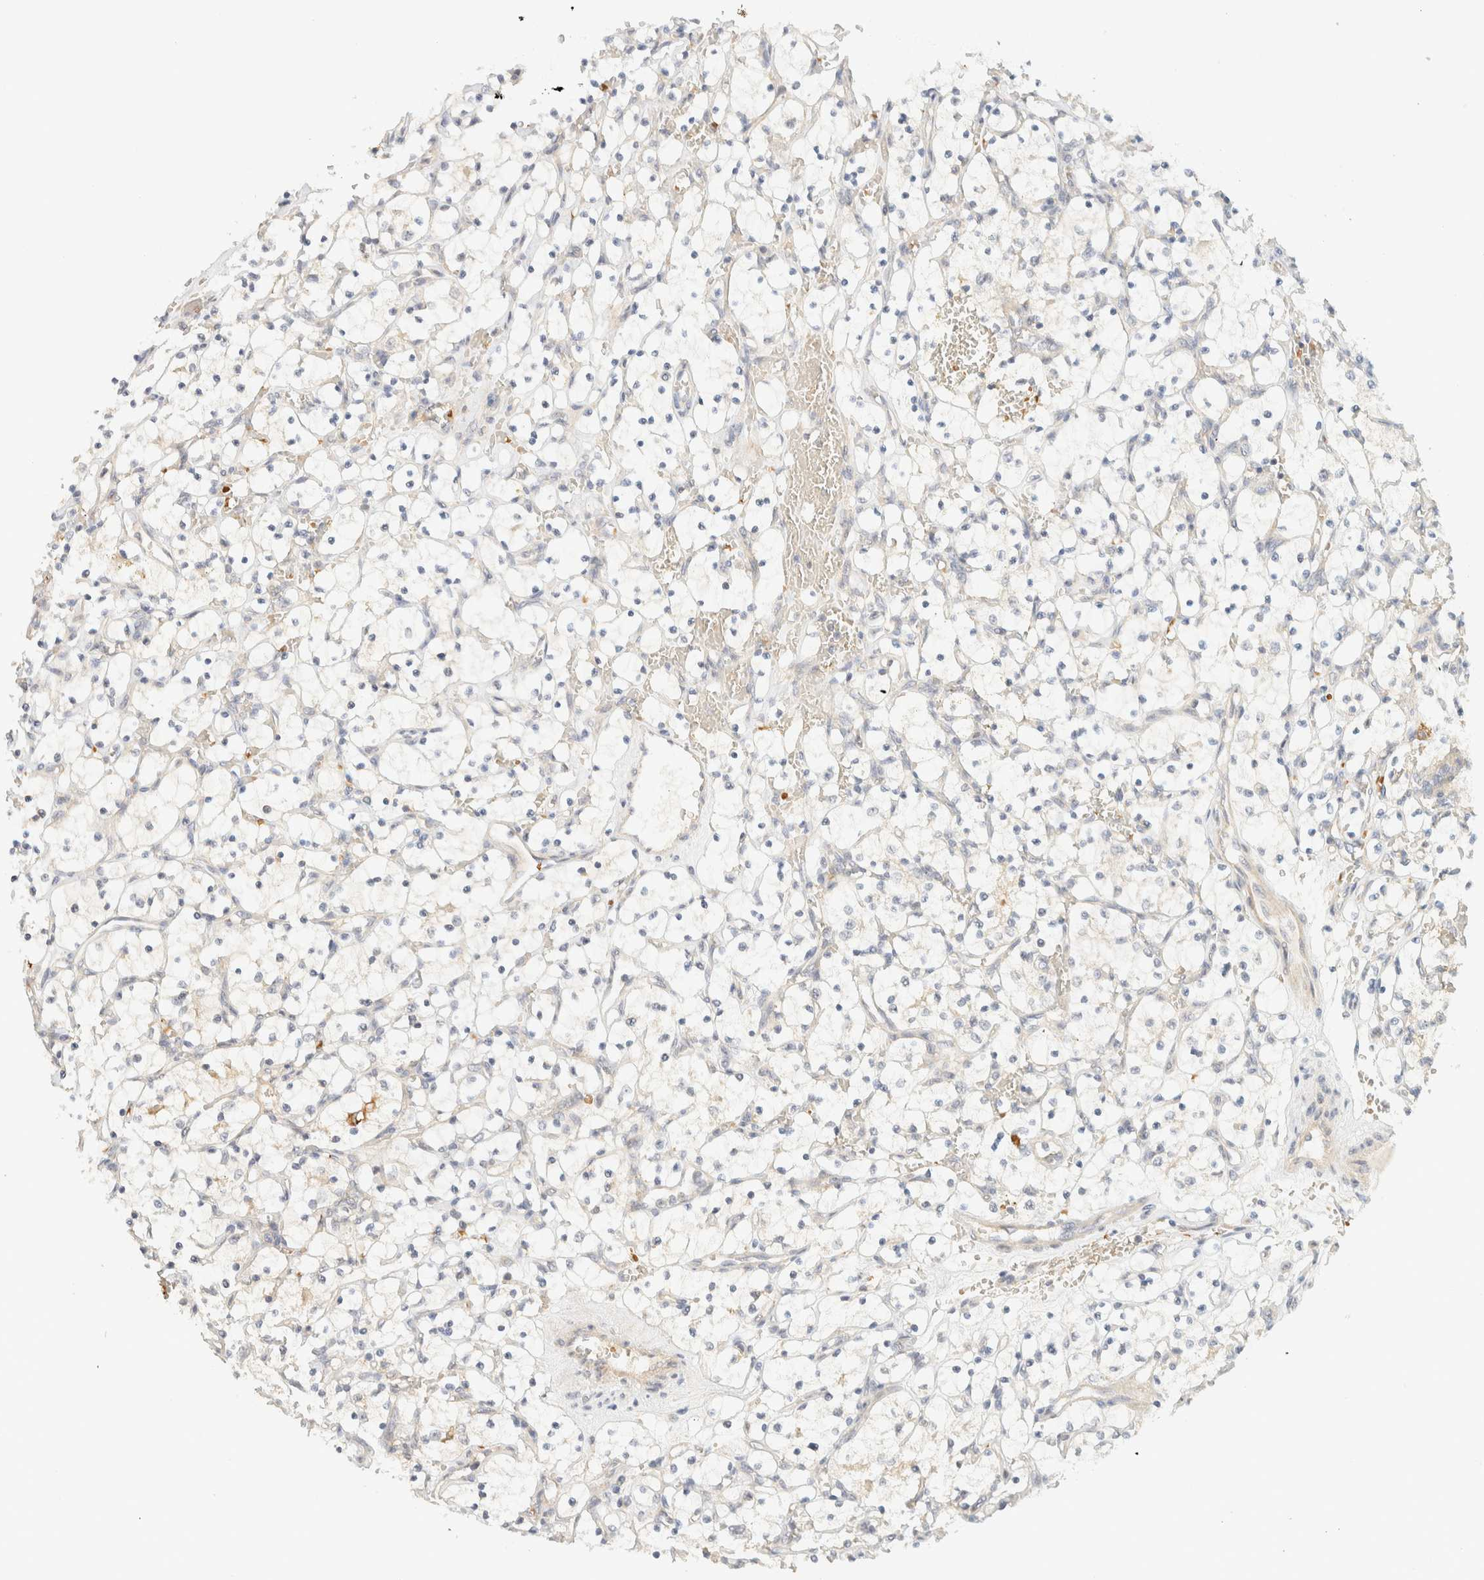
{"staining": {"intensity": "negative", "quantity": "none", "location": "none"}, "tissue": "renal cancer", "cell_type": "Tumor cells", "image_type": "cancer", "snomed": [{"axis": "morphology", "description": "Adenocarcinoma, NOS"}, {"axis": "topography", "description": "Kidney"}], "caption": "Micrograph shows no significant protein positivity in tumor cells of renal cancer (adenocarcinoma).", "gene": "TNK1", "patient": {"sex": "female", "age": 69}}